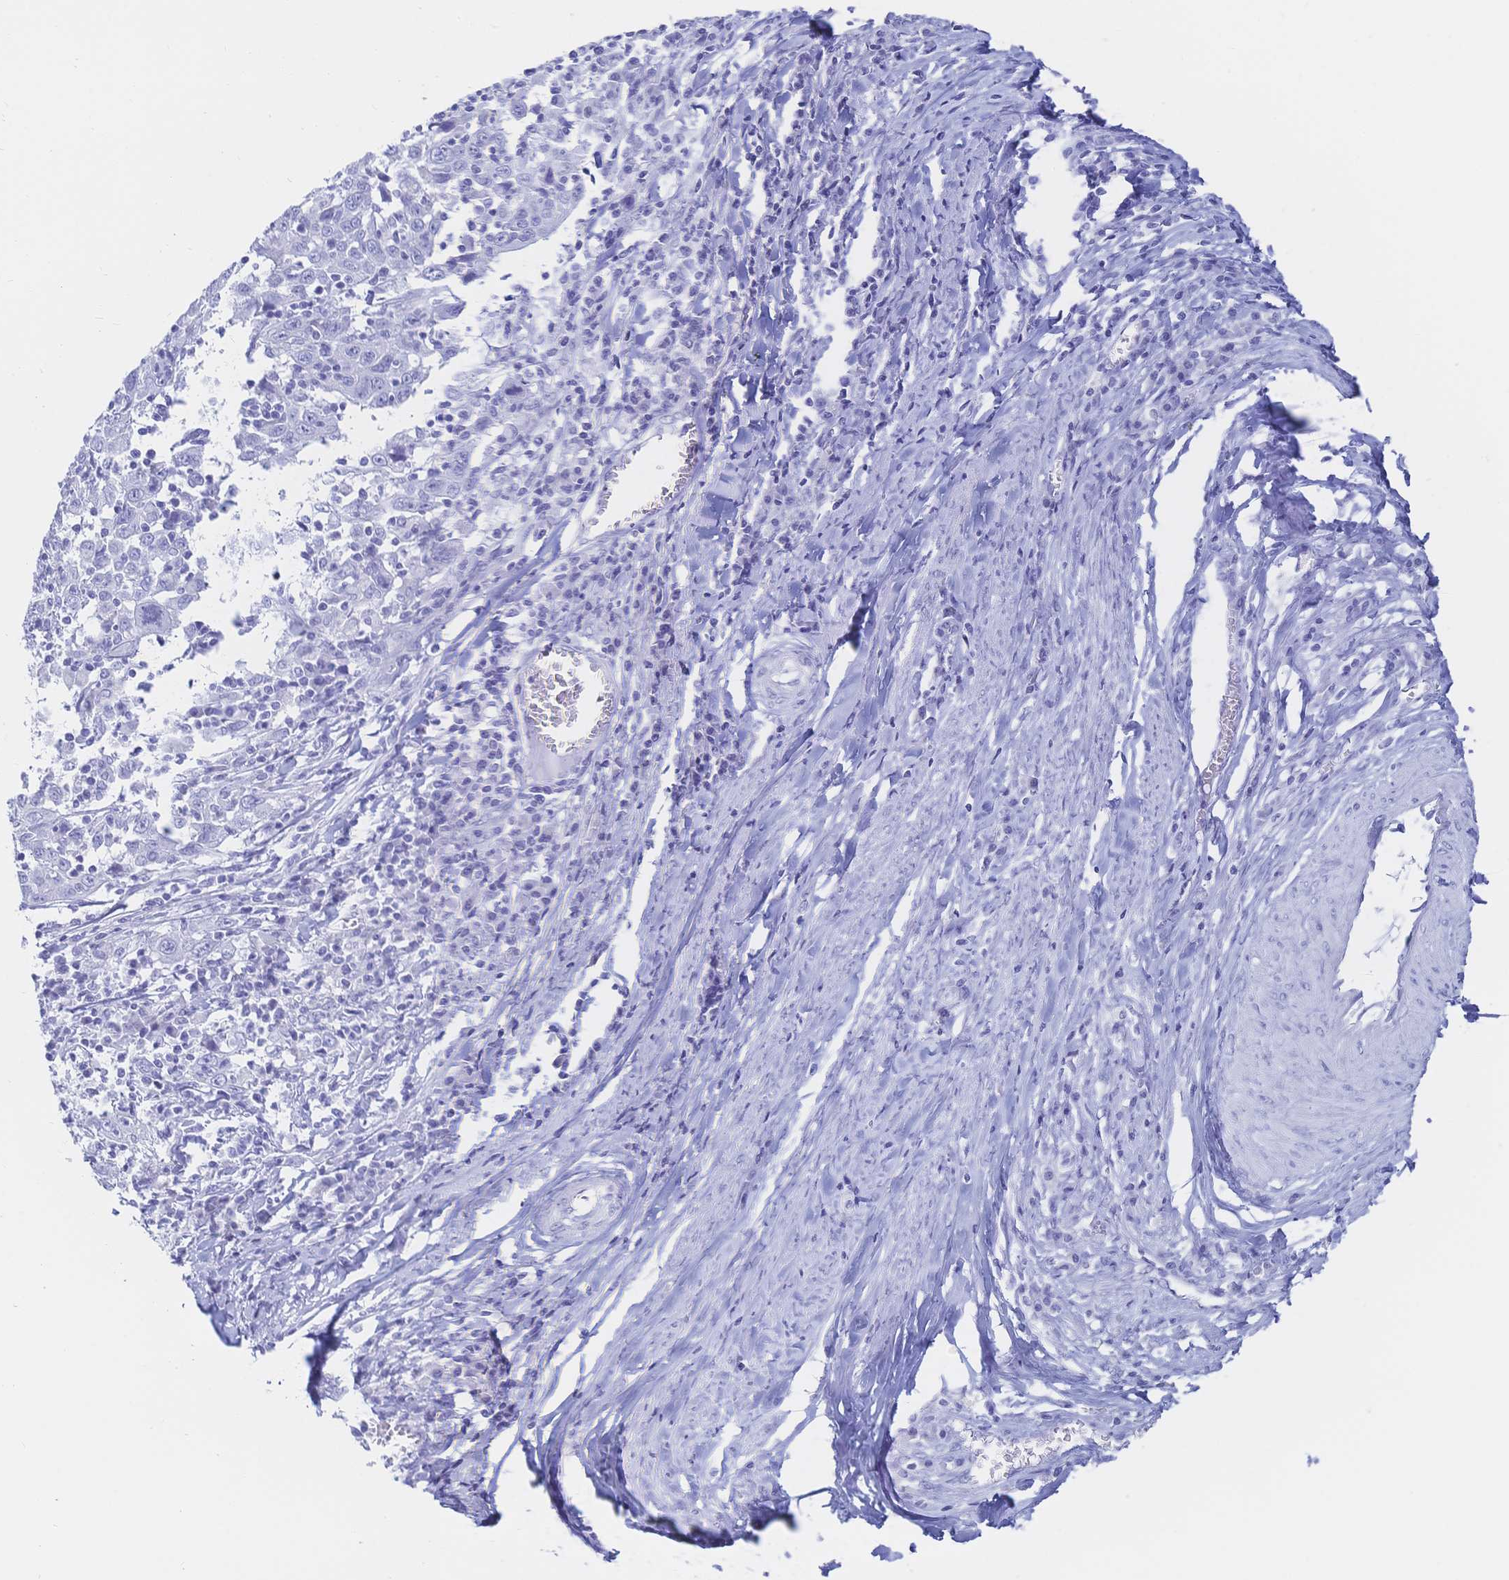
{"staining": {"intensity": "negative", "quantity": "none", "location": "none"}, "tissue": "cervical cancer", "cell_type": "Tumor cells", "image_type": "cancer", "snomed": [{"axis": "morphology", "description": "Squamous cell carcinoma, NOS"}, {"axis": "topography", "description": "Cervix"}], "caption": "Immunohistochemical staining of human cervical squamous cell carcinoma exhibits no significant staining in tumor cells. (Stains: DAB (3,3'-diaminobenzidine) immunohistochemistry (IHC) with hematoxylin counter stain, Microscopy: brightfield microscopy at high magnification).", "gene": "MEP1B", "patient": {"sex": "female", "age": 46}}